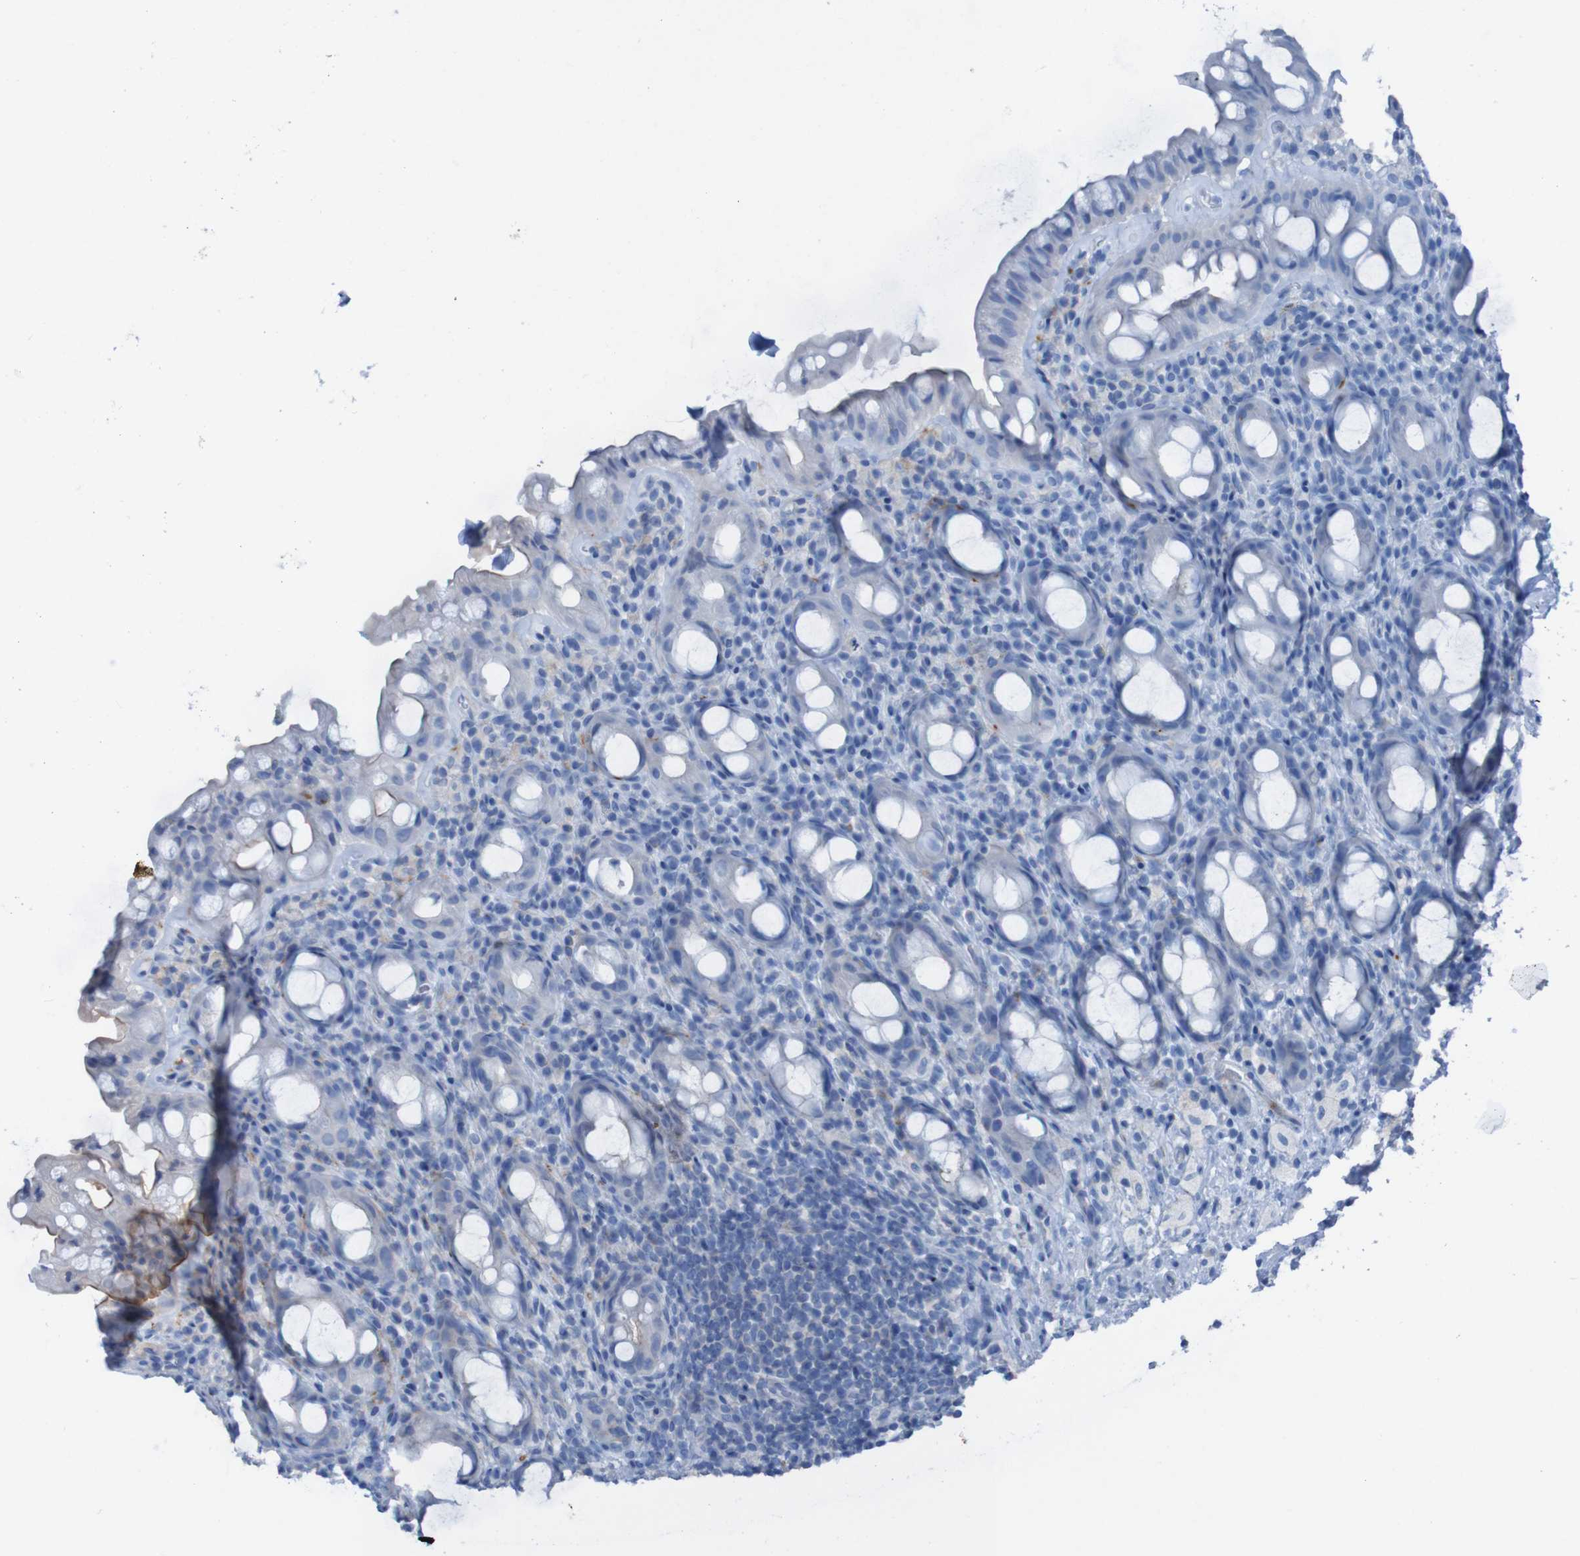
{"staining": {"intensity": "weak", "quantity": "<25%", "location": "cytoplasmic/membranous"}, "tissue": "rectum", "cell_type": "Glandular cells", "image_type": "normal", "snomed": [{"axis": "morphology", "description": "Normal tissue, NOS"}, {"axis": "topography", "description": "Rectum"}], "caption": "Glandular cells show no significant protein positivity in normal rectum. Nuclei are stained in blue.", "gene": "RNF182", "patient": {"sex": "male", "age": 44}}